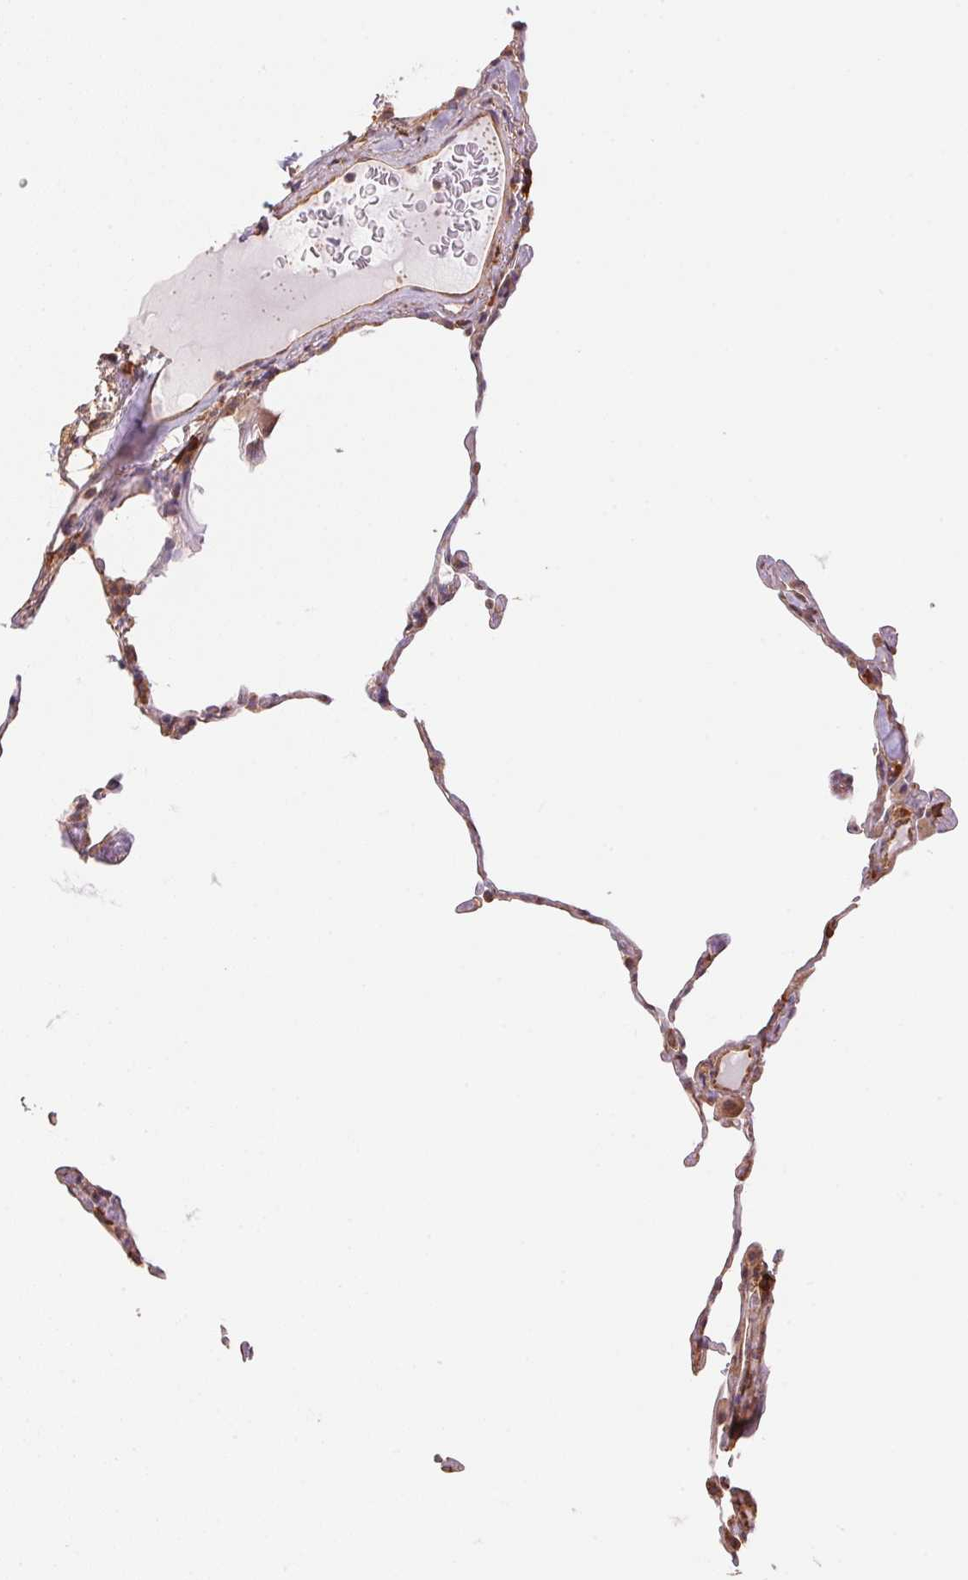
{"staining": {"intensity": "weak", "quantity": ">75%", "location": "cytoplasmic/membranous"}, "tissue": "lung", "cell_type": "Alveolar cells", "image_type": "normal", "snomed": [{"axis": "morphology", "description": "Normal tissue, NOS"}, {"axis": "topography", "description": "Lung"}], "caption": "Lung stained for a protein exhibits weak cytoplasmic/membranous positivity in alveolar cells.", "gene": "C6orf163", "patient": {"sex": "female", "age": 57}}